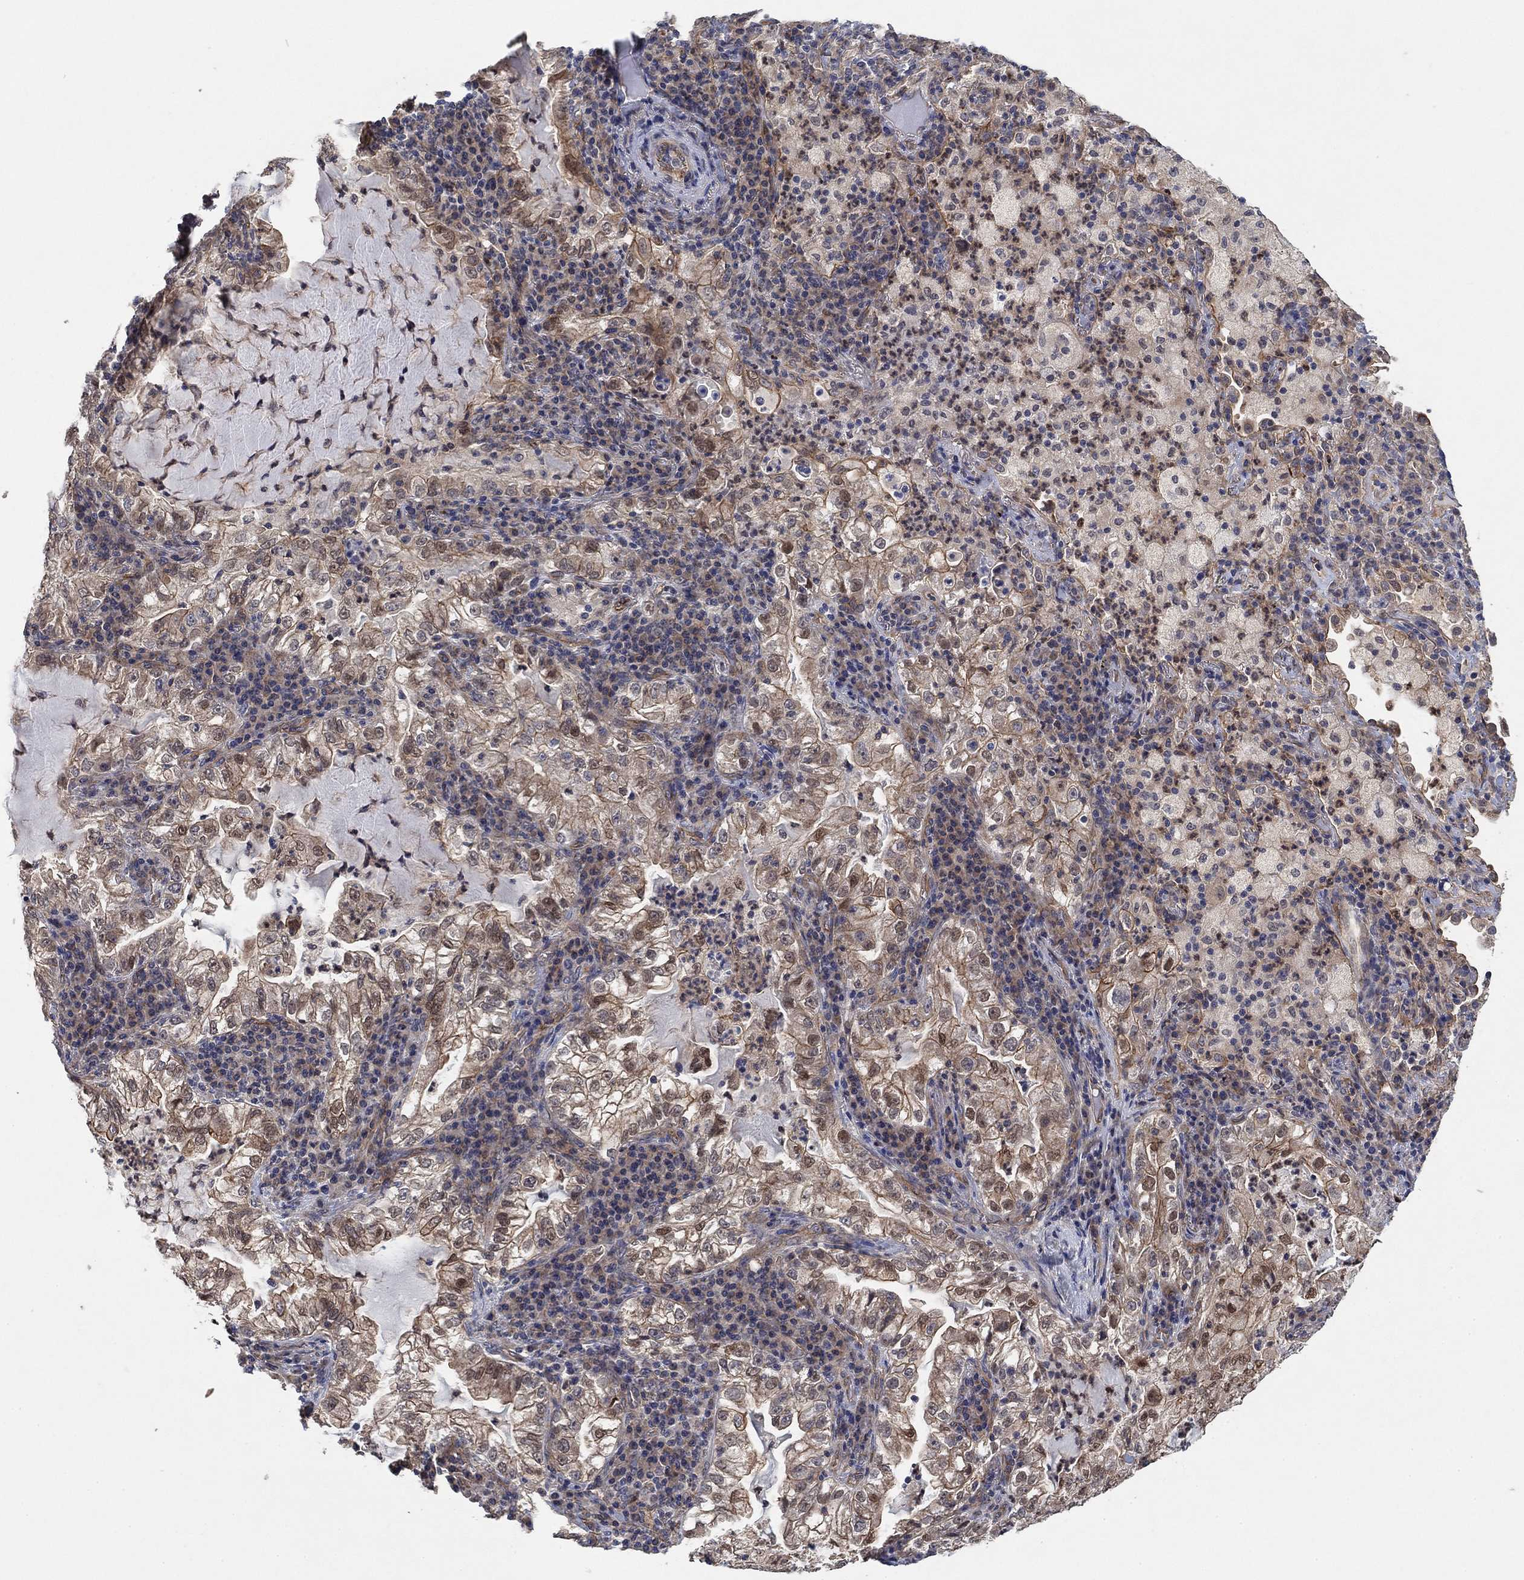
{"staining": {"intensity": "moderate", "quantity": "25%-75%", "location": "cytoplasmic/membranous"}, "tissue": "lung cancer", "cell_type": "Tumor cells", "image_type": "cancer", "snomed": [{"axis": "morphology", "description": "Adenocarcinoma, NOS"}, {"axis": "topography", "description": "Lung"}], "caption": "DAB (3,3'-diaminobenzidine) immunohistochemical staining of human lung cancer demonstrates moderate cytoplasmic/membranous protein positivity in approximately 25%-75% of tumor cells.", "gene": "MCUR1", "patient": {"sex": "female", "age": 73}}